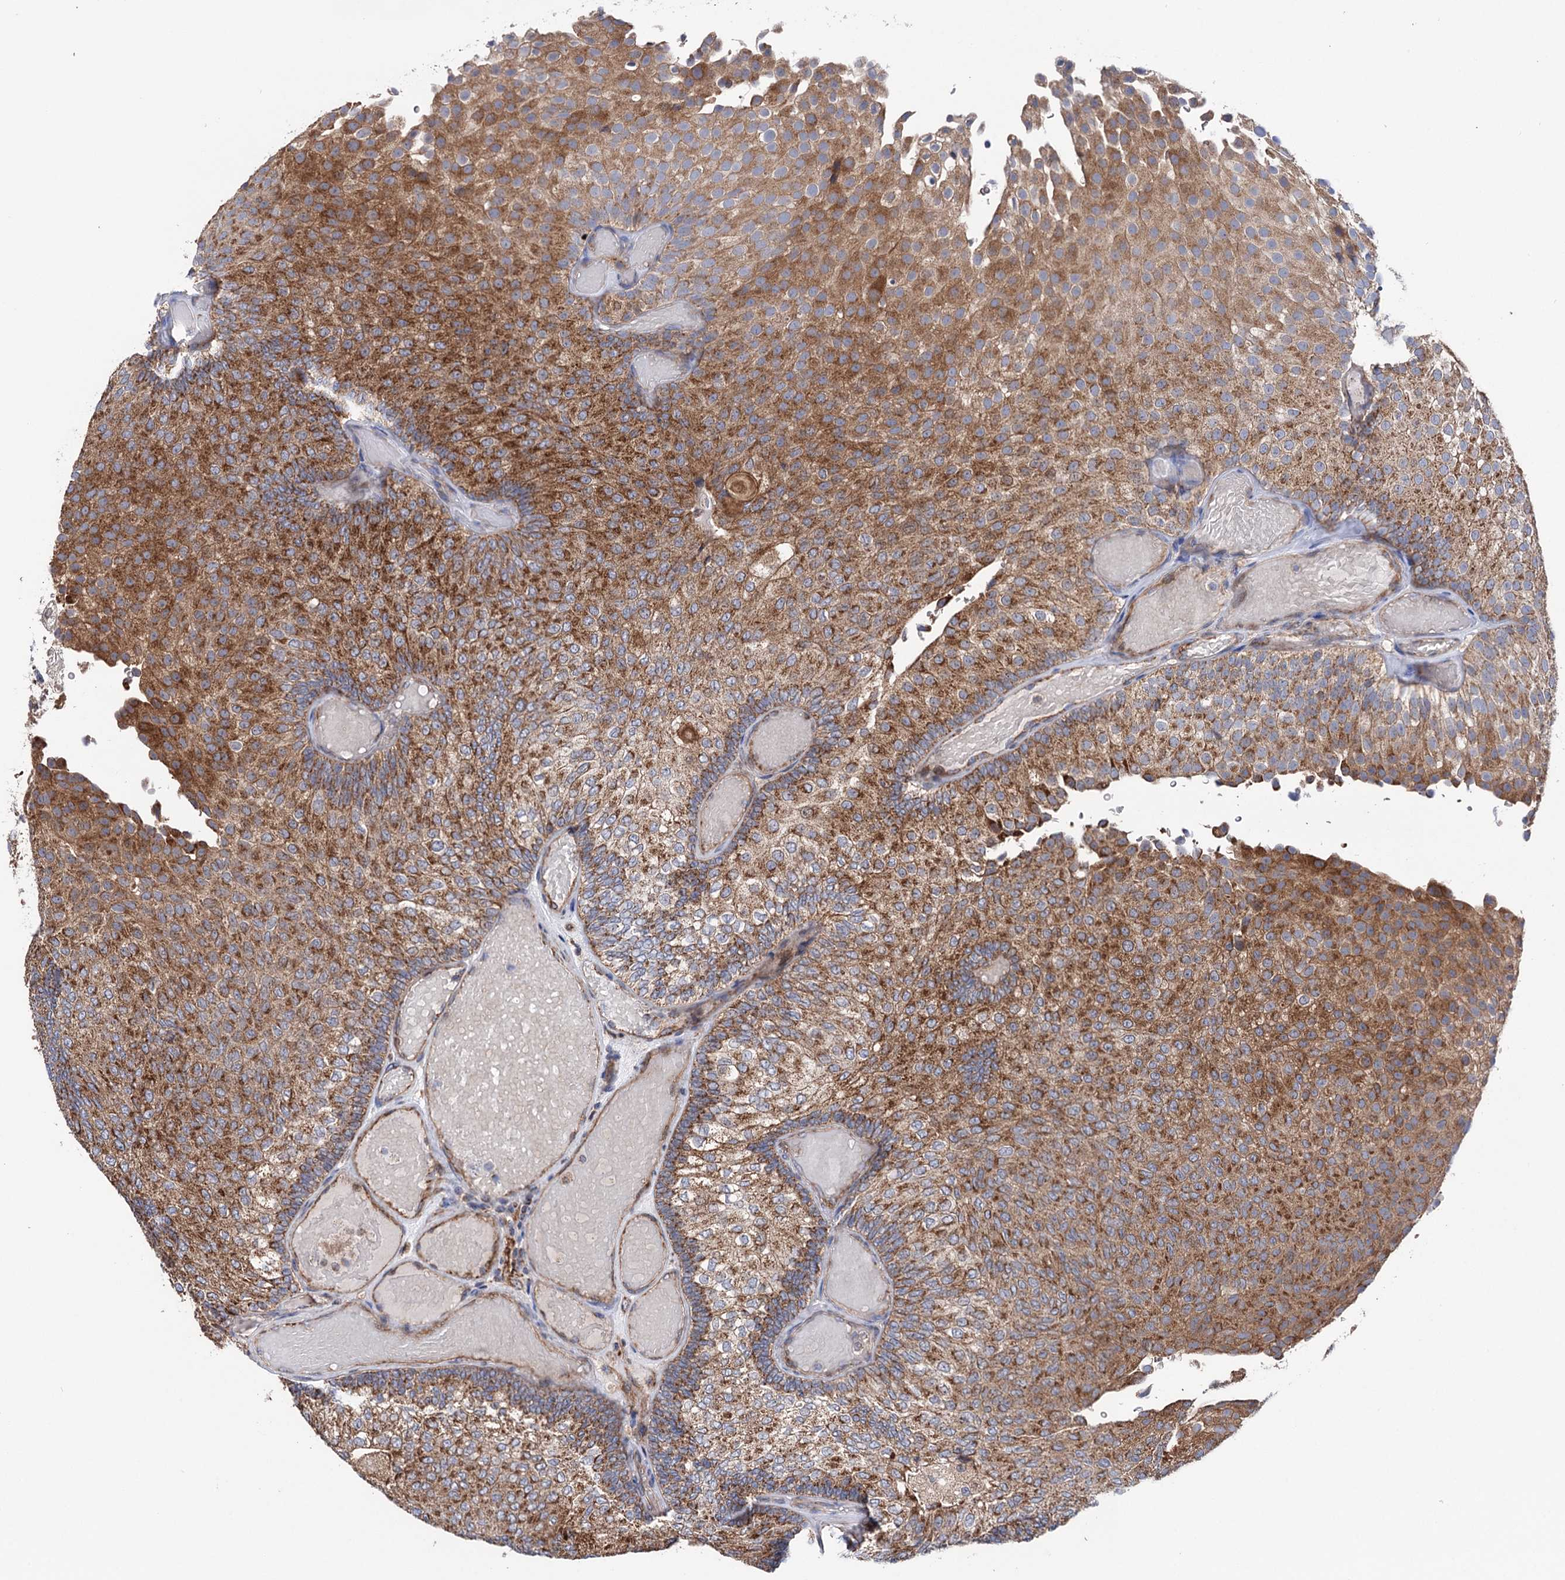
{"staining": {"intensity": "moderate", "quantity": ">75%", "location": "cytoplasmic/membranous"}, "tissue": "urothelial cancer", "cell_type": "Tumor cells", "image_type": "cancer", "snomed": [{"axis": "morphology", "description": "Urothelial carcinoma, Low grade"}, {"axis": "topography", "description": "Urinary bladder"}], "caption": "Immunohistochemical staining of low-grade urothelial carcinoma displays moderate cytoplasmic/membranous protein positivity in about >75% of tumor cells.", "gene": "SUCLA2", "patient": {"sex": "male", "age": 78}}